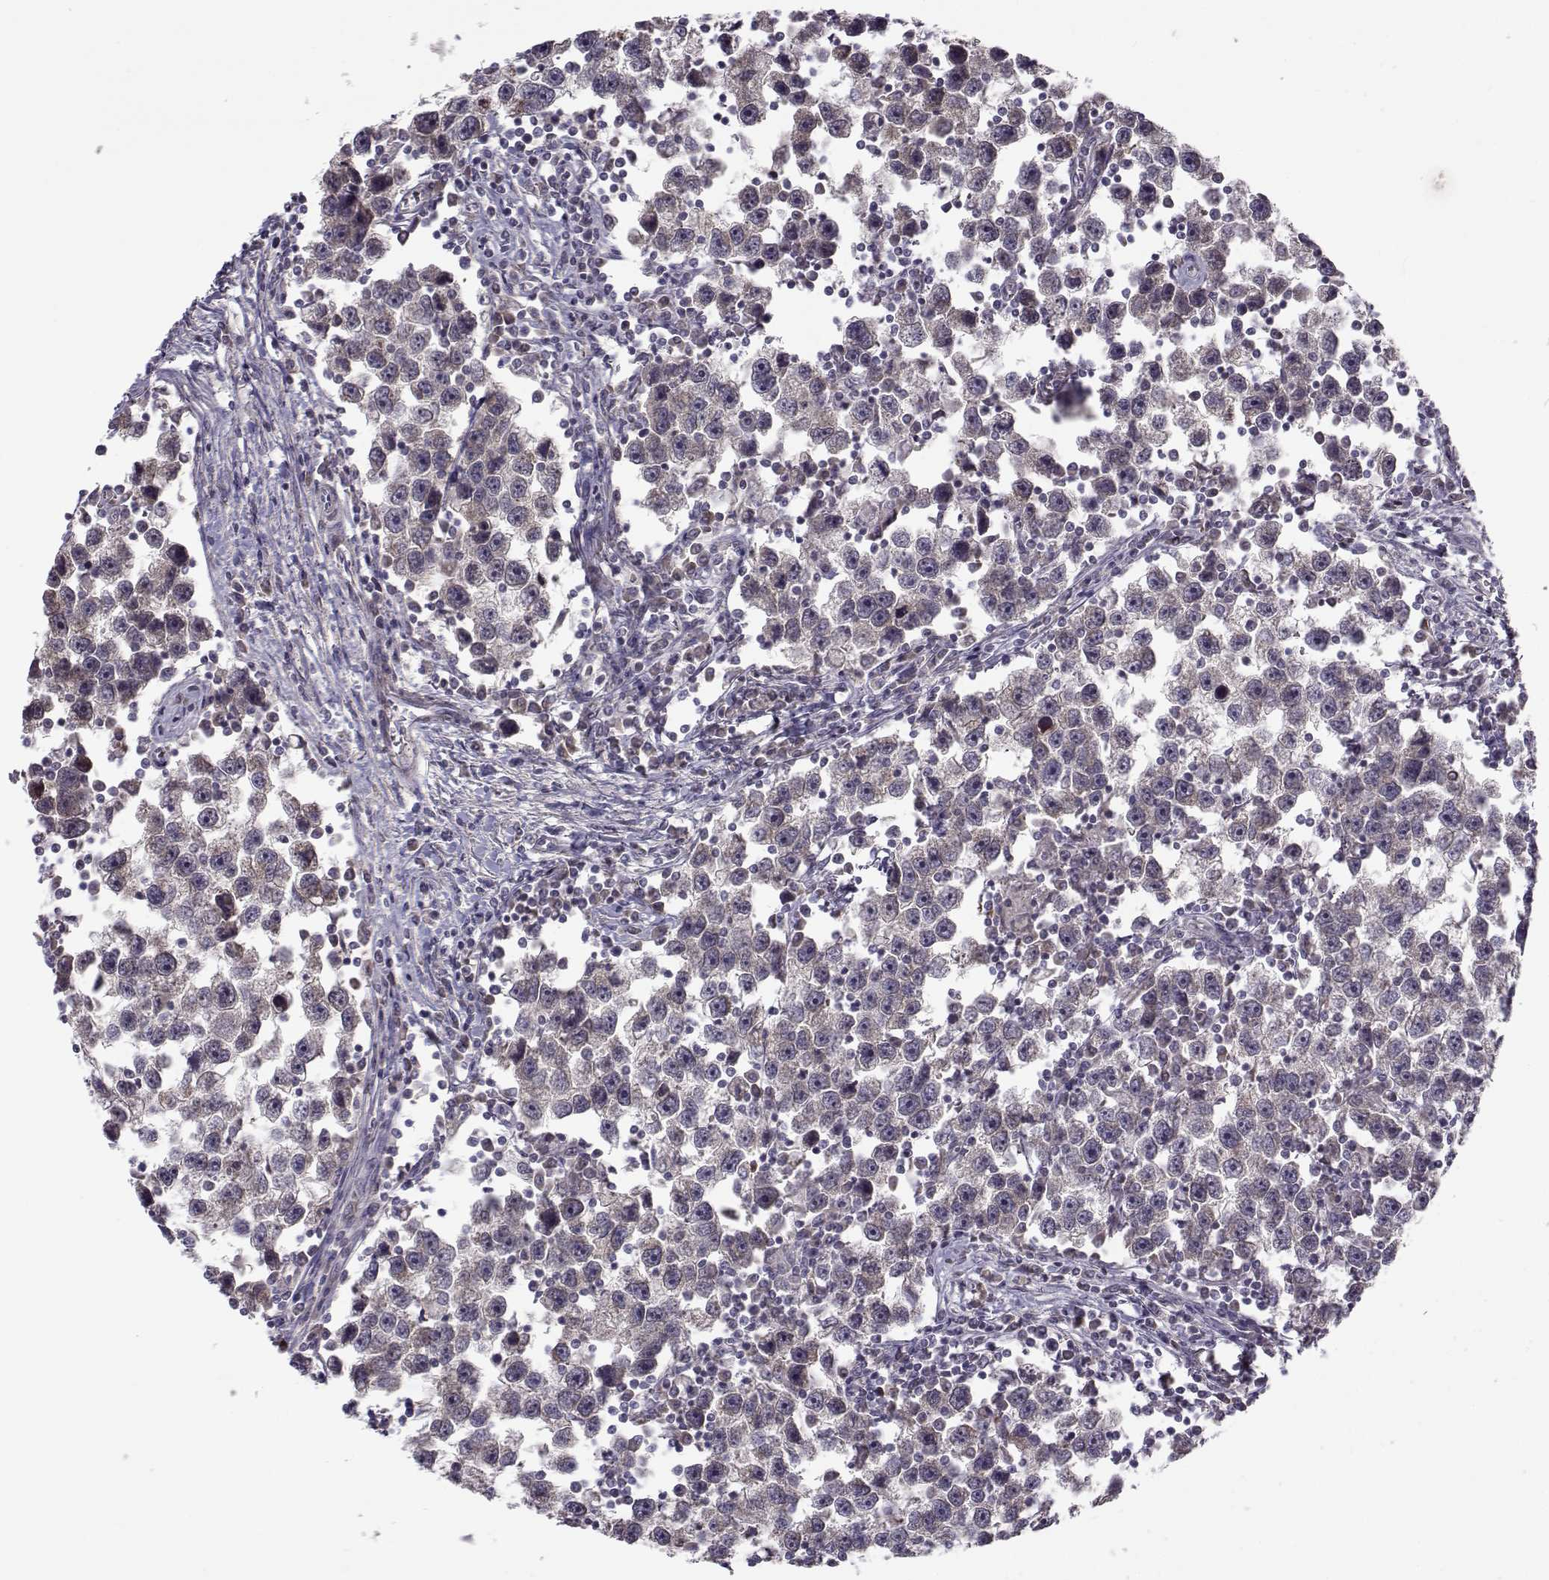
{"staining": {"intensity": "negative", "quantity": "none", "location": "none"}, "tissue": "testis cancer", "cell_type": "Tumor cells", "image_type": "cancer", "snomed": [{"axis": "morphology", "description": "Seminoma, NOS"}, {"axis": "topography", "description": "Testis"}], "caption": "Testis cancer stained for a protein using immunohistochemistry exhibits no expression tumor cells.", "gene": "ENTPD8", "patient": {"sex": "male", "age": 30}}